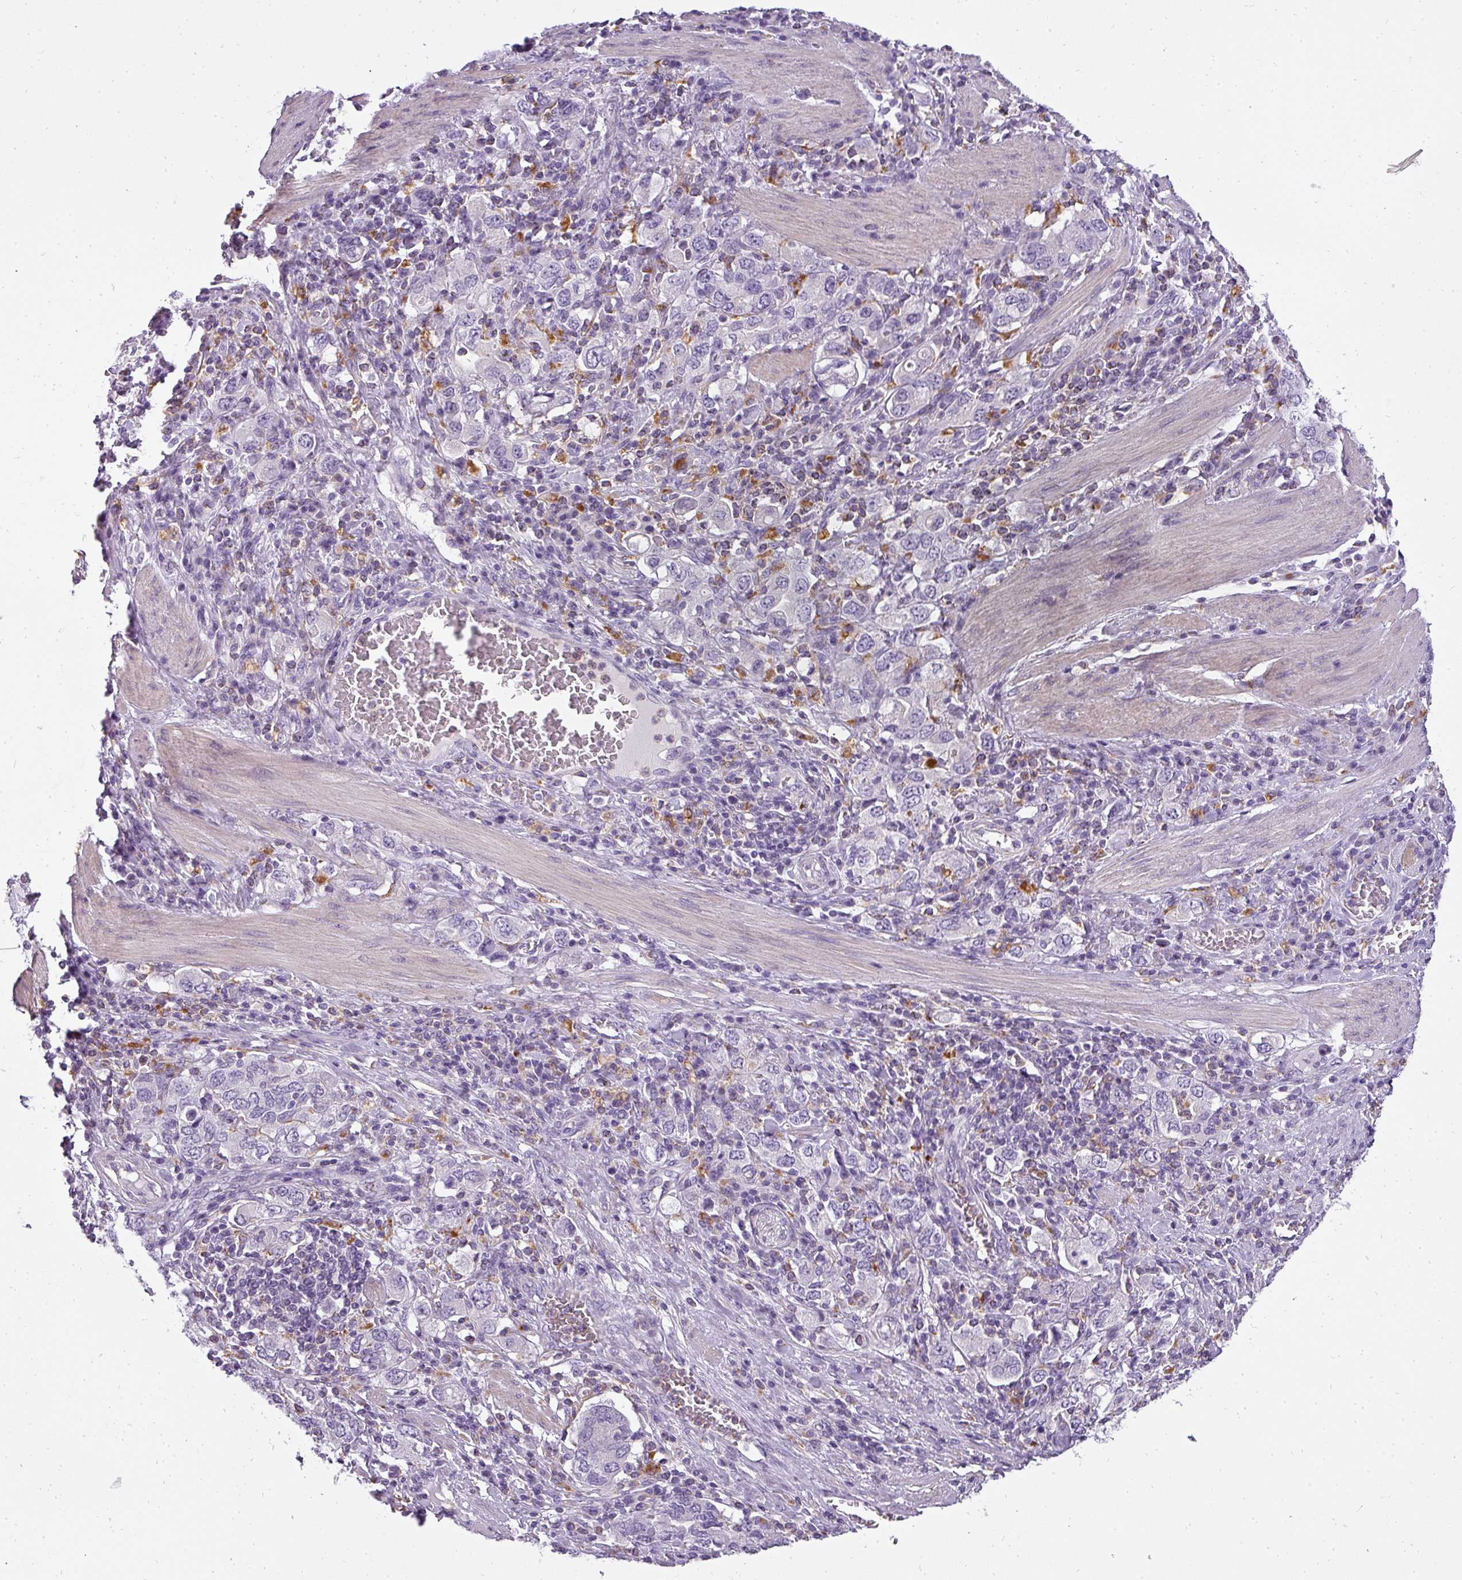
{"staining": {"intensity": "negative", "quantity": "none", "location": "none"}, "tissue": "stomach cancer", "cell_type": "Tumor cells", "image_type": "cancer", "snomed": [{"axis": "morphology", "description": "Adenocarcinoma, NOS"}, {"axis": "topography", "description": "Stomach, upper"}, {"axis": "topography", "description": "Stomach"}], "caption": "IHC of human adenocarcinoma (stomach) displays no positivity in tumor cells.", "gene": "ATP6V1D", "patient": {"sex": "male", "age": 62}}